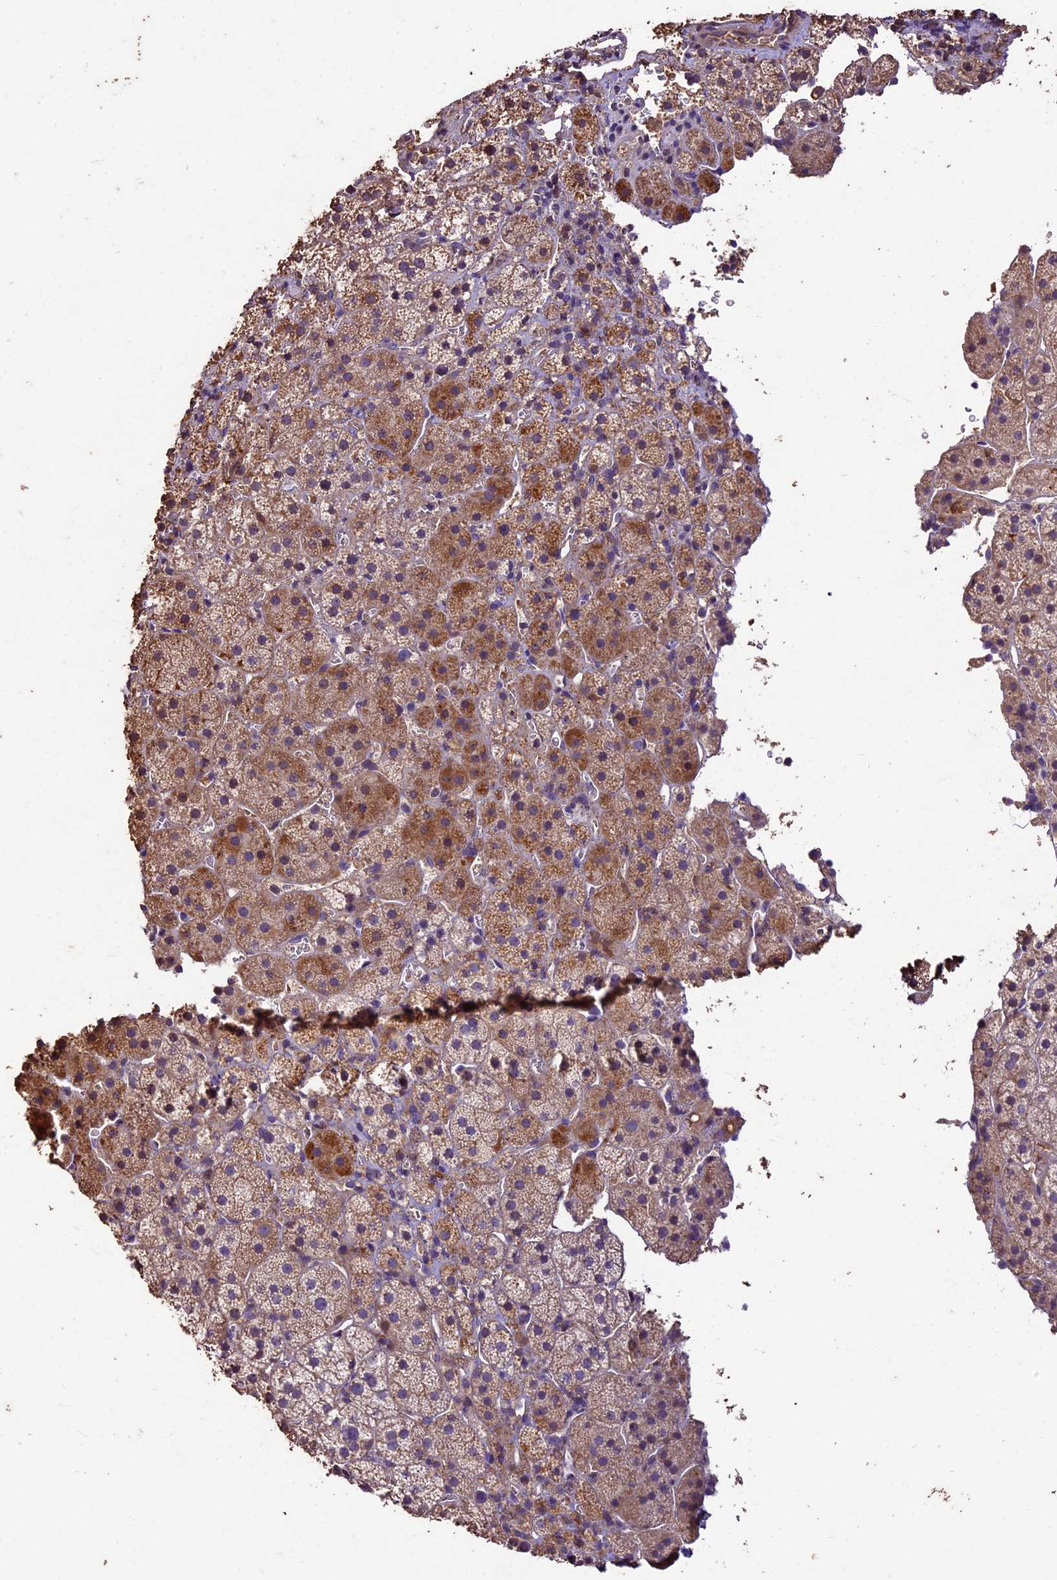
{"staining": {"intensity": "moderate", "quantity": ">75%", "location": "cytoplasmic/membranous"}, "tissue": "adrenal gland", "cell_type": "Glandular cells", "image_type": "normal", "snomed": [{"axis": "morphology", "description": "Normal tissue, NOS"}, {"axis": "topography", "description": "Adrenal gland"}], "caption": "DAB immunohistochemical staining of unremarkable human adrenal gland exhibits moderate cytoplasmic/membranous protein positivity in about >75% of glandular cells. Immunohistochemistry stains the protein of interest in brown and the nuclei are stained blue.", "gene": "CRLF1", "patient": {"sex": "female", "age": 44}}